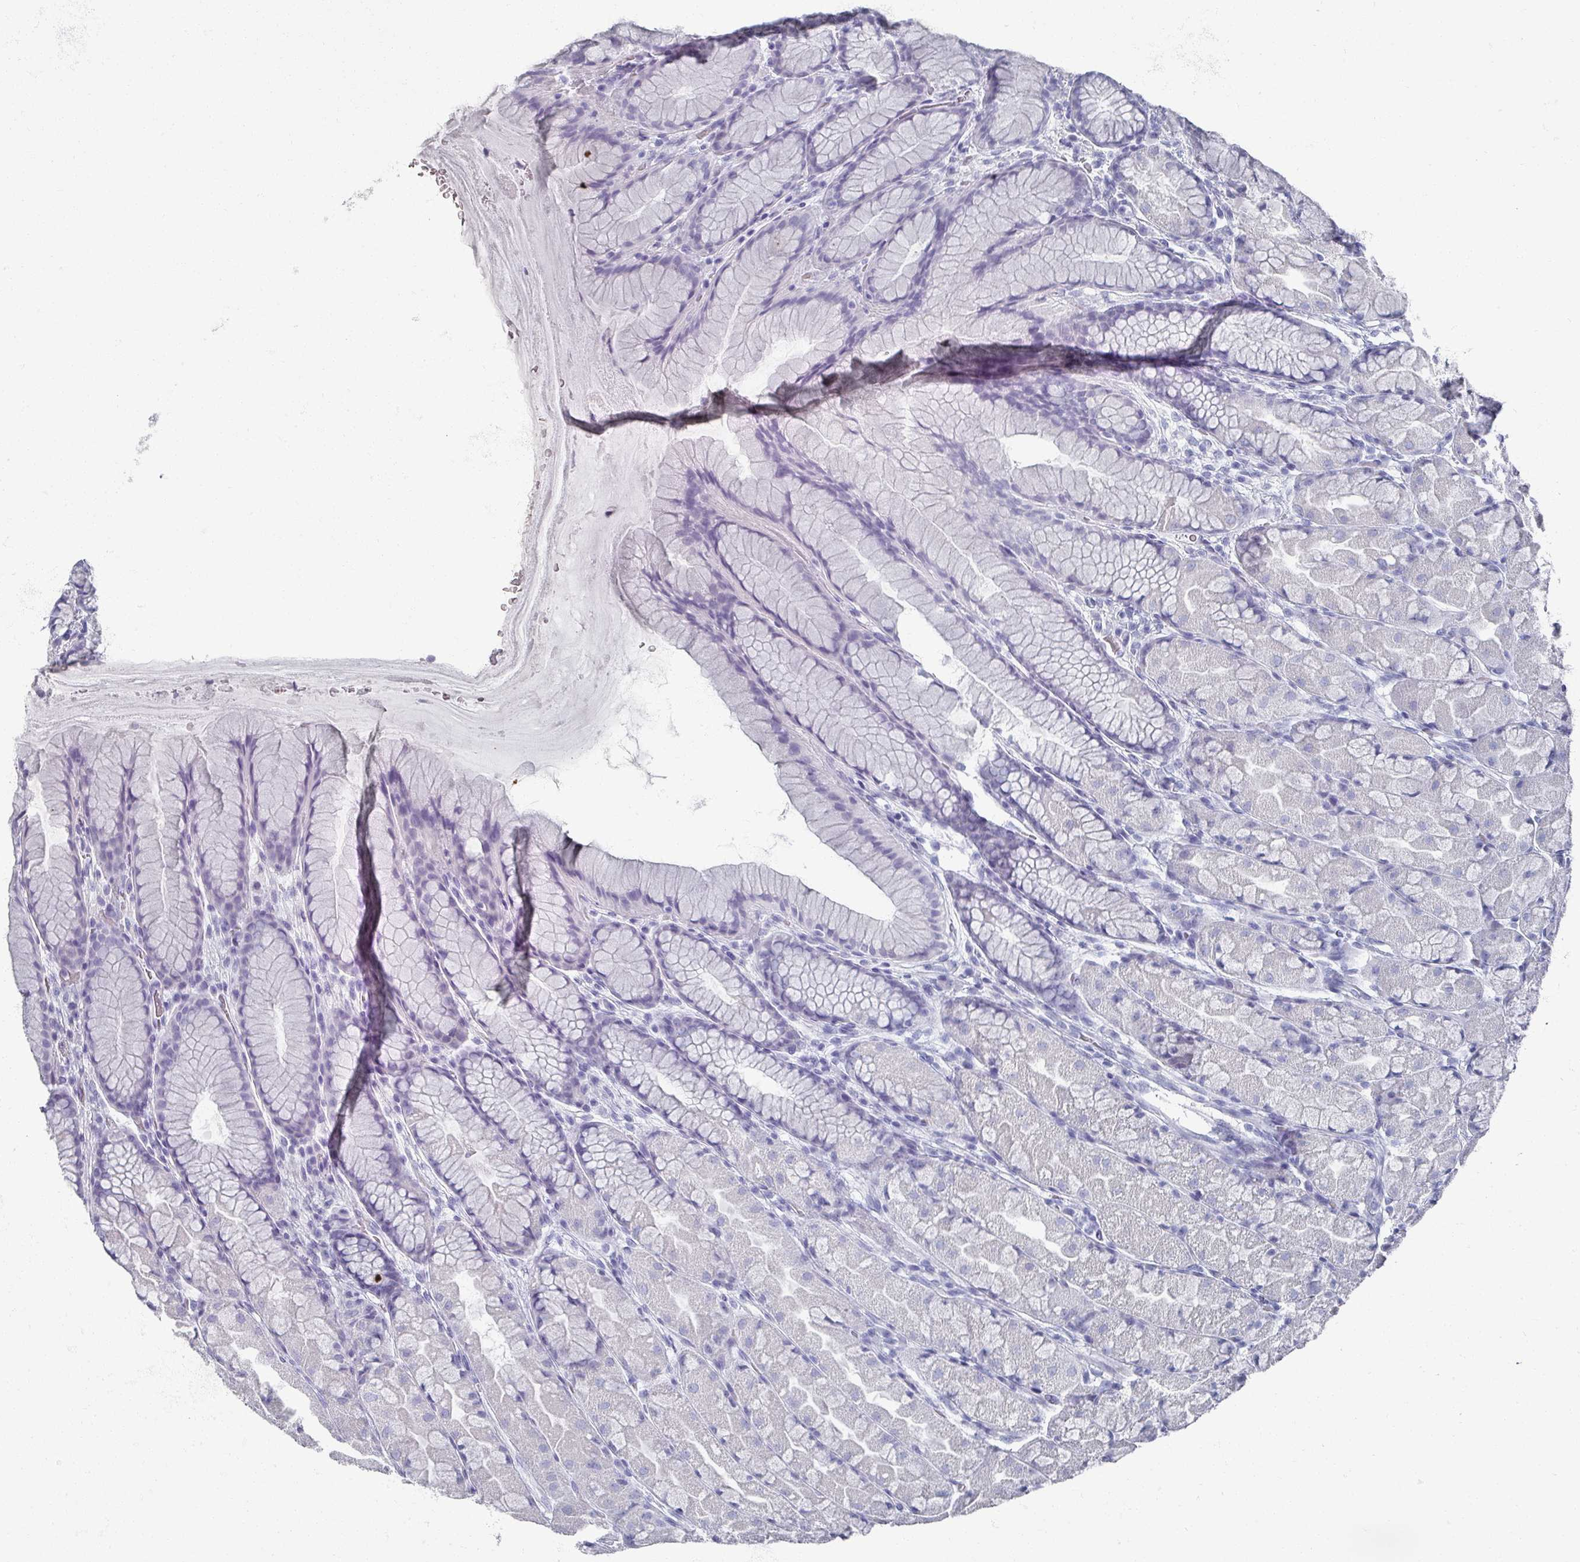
{"staining": {"intensity": "negative", "quantity": "none", "location": "none"}, "tissue": "stomach", "cell_type": "Glandular cells", "image_type": "normal", "snomed": [{"axis": "morphology", "description": "Normal tissue, NOS"}, {"axis": "topography", "description": "Stomach"}], "caption": "An immunohistochemistry (IHC) histopathology image of benign stomach is shown. There is no staining in glandular cells of stomach. Brightfield microscopy of IHC stained with DAB (brown) and hematoxylin (blue), captured at high magnification.", "gene": "OMG", "patient": {"sex": "male", "age": 57}}